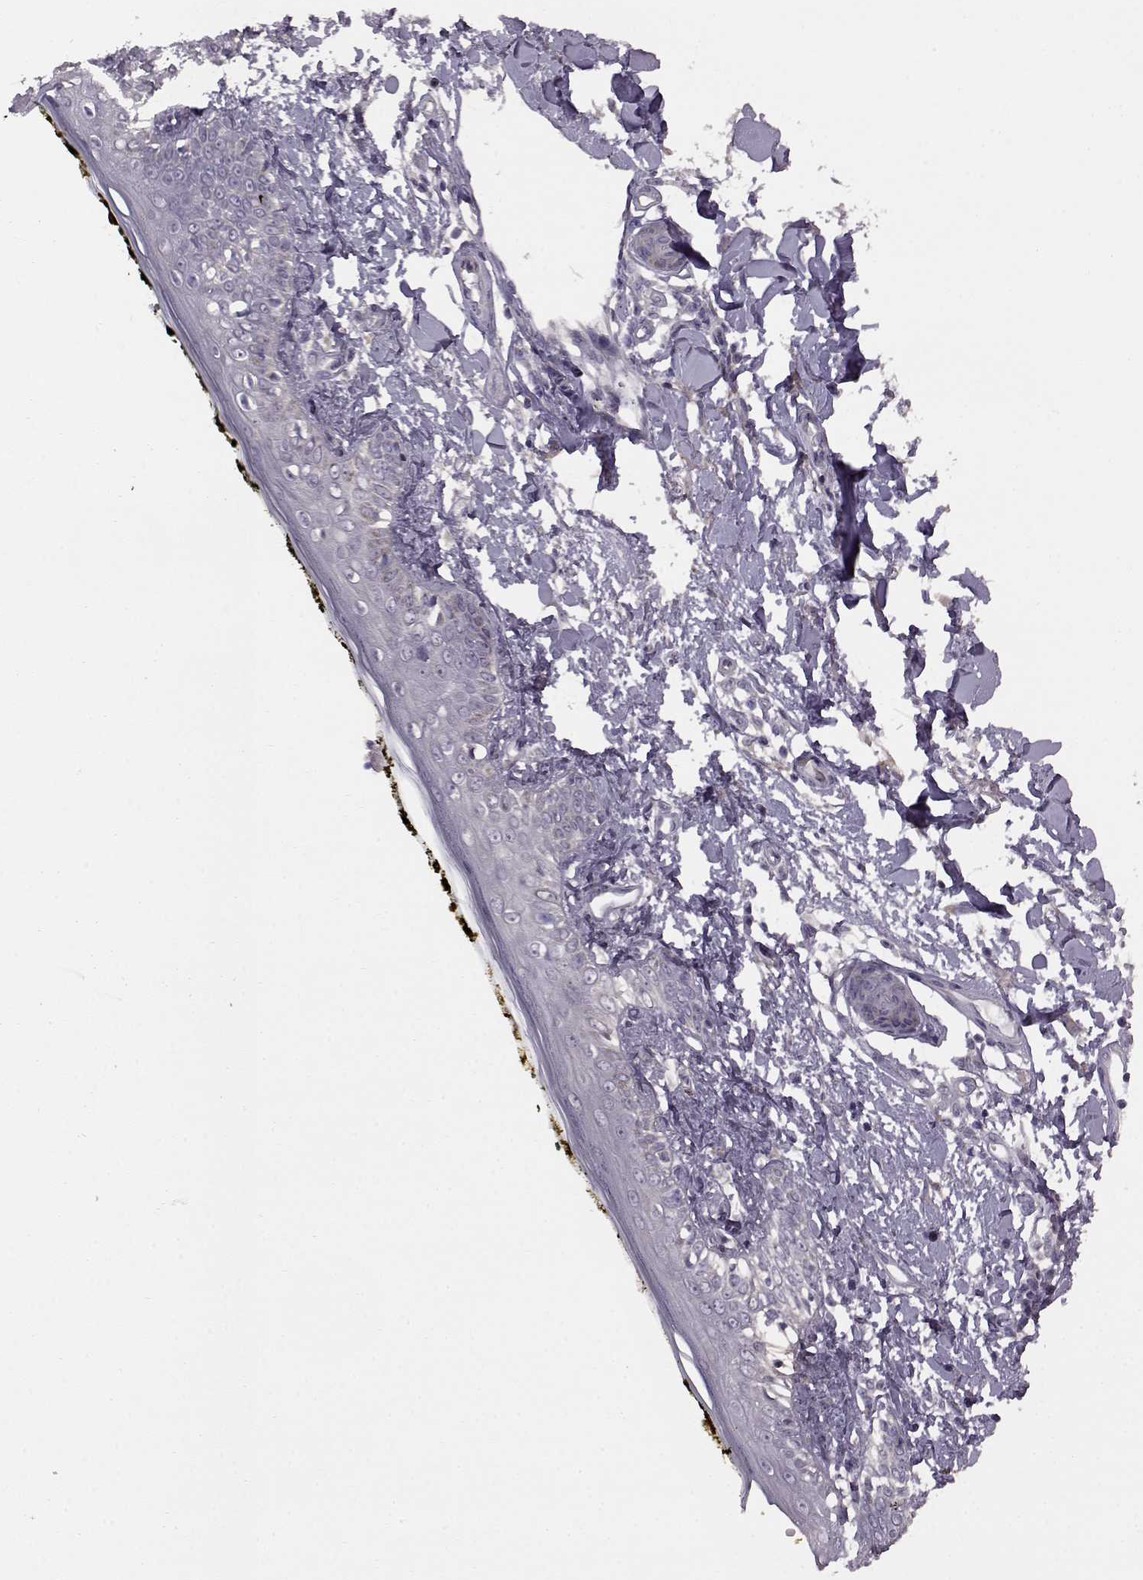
{"staining": {"intensity": "negative", "quantity": "none", "location": "none"}, "tissue": "skin", "cell_type": "Fibroblasts", "image_type": "normal", "snomed": [{"axis": "morphology", "description": "Normal tissue, NOS"}, {"axis": "topography", "description": "Skin"}], "caption": "Immunohistochemistry image of benign human skin stained for a protein (brown), which reveals no staining in fibroblasts.", "gene": "ADGRG2", "patient": {"sex": "male", "age": 76}}